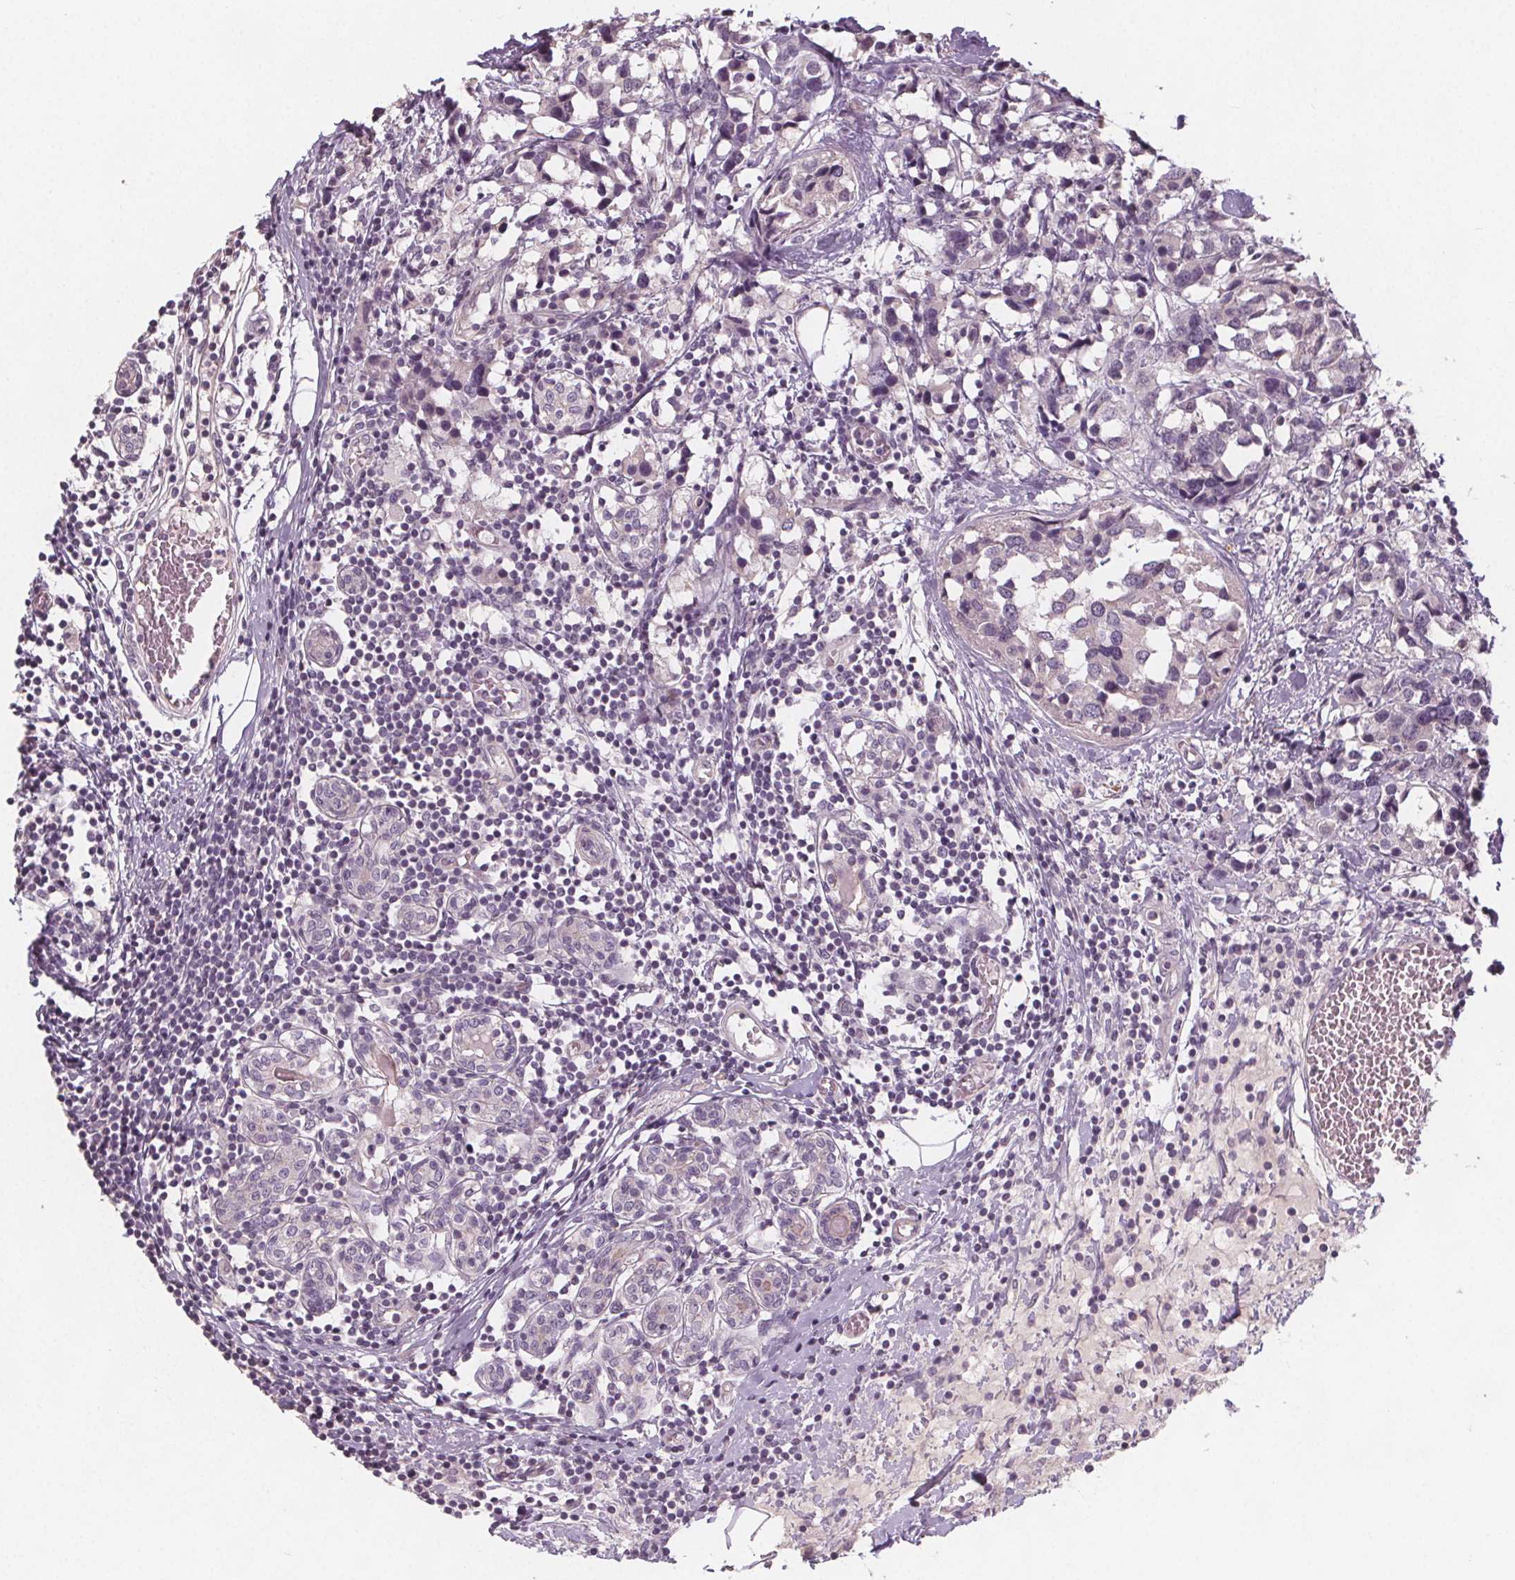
{"staining": {"intensity": "negative", "quantity": "none", "location": "none"}, "tissue": "breast cancer", "cell_type": "Tumor cells", "image_type": "cancer", "snomed": [{"axis": "morphology", "description": "Lobular carcinoma"}, {"axis": "topography", "description": "Breast"}], "caption": "Immunohistochemistry (IHC) image of breast cancer (lobular carcinoma) stained for a protein (brown), which reveals no positivity in tumor cells. Brightfield microscopy of IHC stained with DAB (brown) and hematoxylin (blue), captured at high magnification.", "gene": "VNN1", "patient": {"sex": "female", "age": 59}}